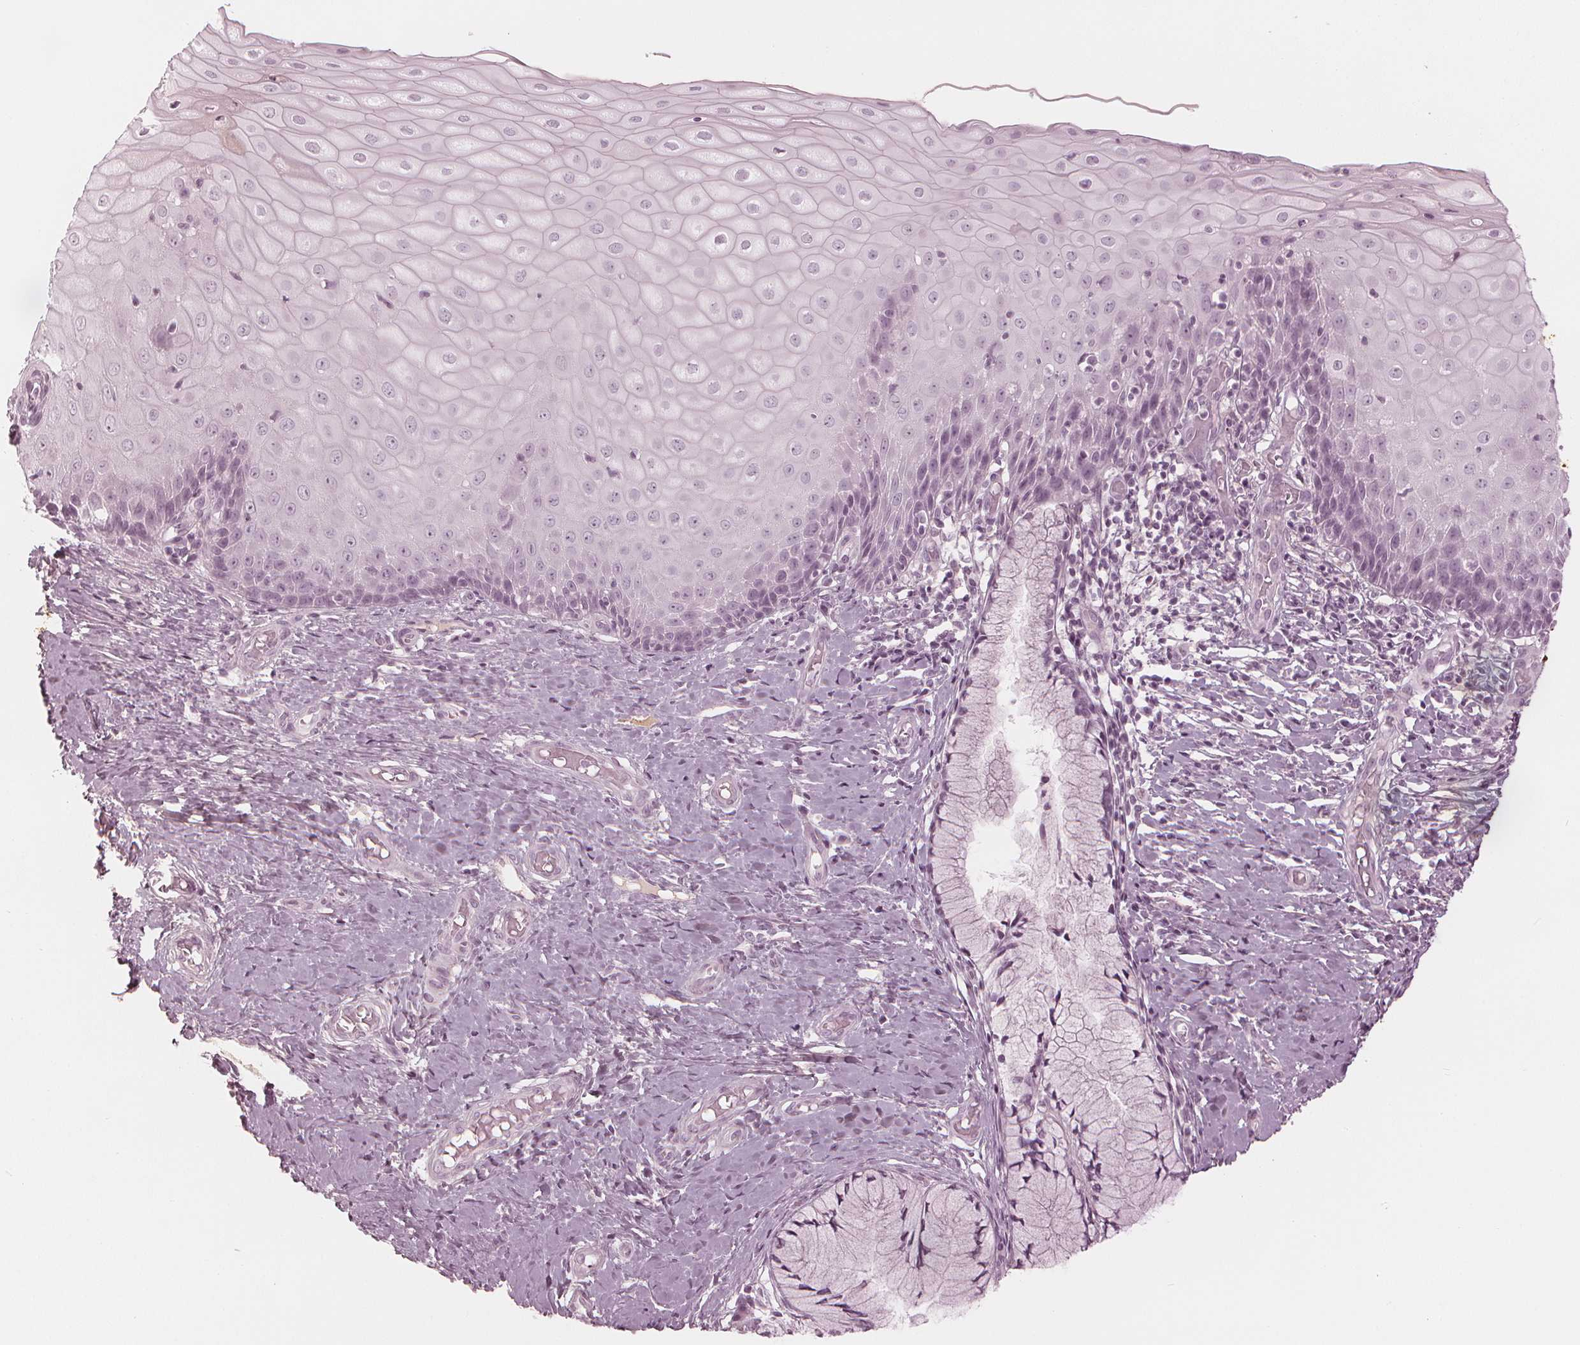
{"staining": {"intensity": "negative", "quantity": "none", "location": "none"}, "tissue": "cervix", "cell_type": "Glandular cells", "image_type": "normal", "snomed": [{"axis": "morphology", "description": "Normal tissue, NOS"}, {"axis": "topography", "description": "Cervix"}], "caption": "This is an immunohistochemistry histopathology image of benign human cervix. There is no positivity in glandular cells.", "gene": "PAEP", "patient": {"sex": "female", "age": 37}}